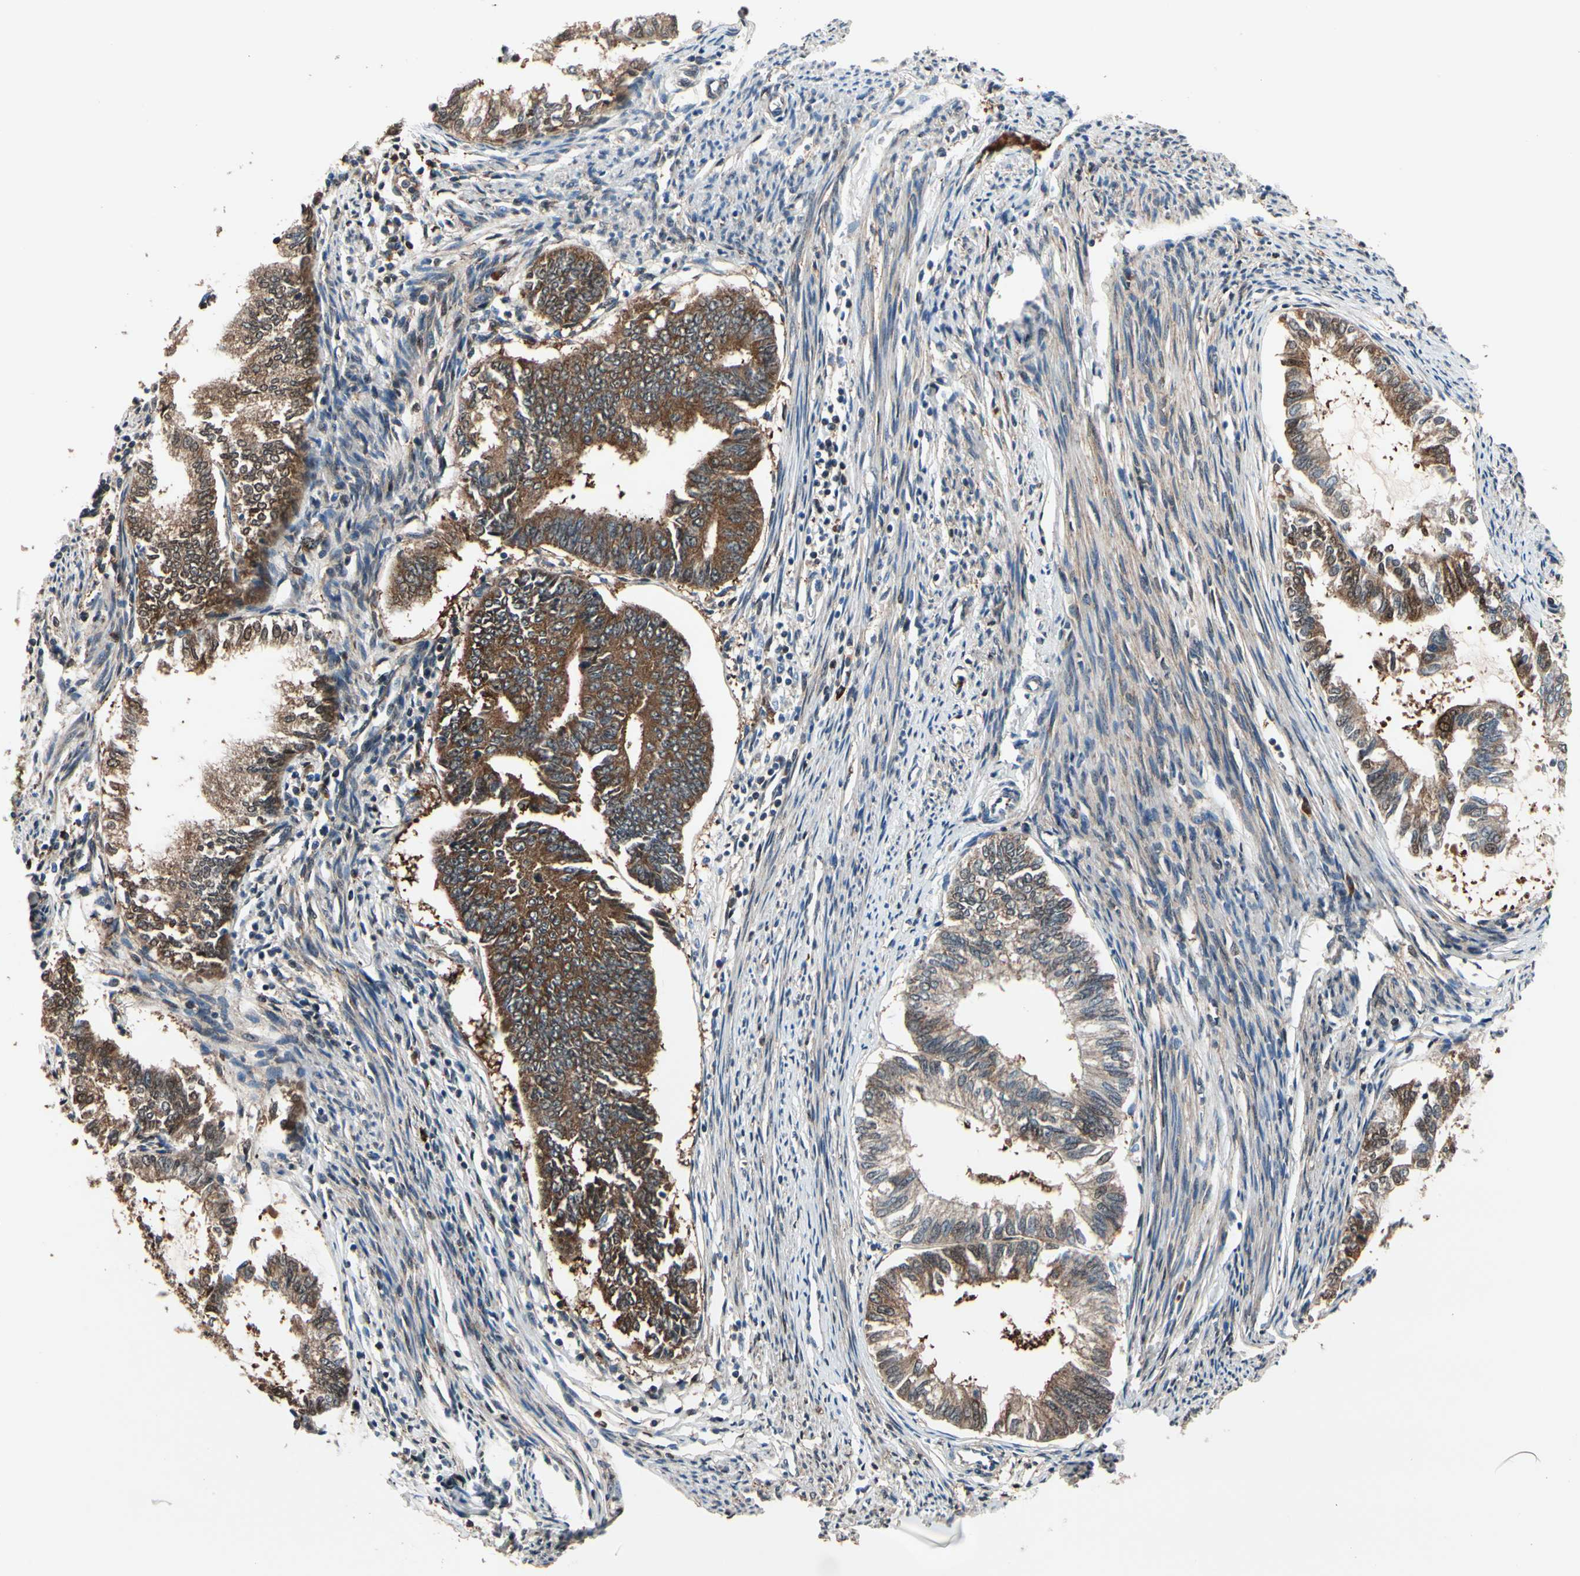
{"staining": {"intensity": "strong", "quantity": ">75%", "location": "cytoplasmic/membranous"}, "tissue": "endometrial cancer", "cell_type": "Tumor cells", "image_type": "cancer", "snomed": [{"axis": "morphology", "description": "Adenocarcinoma, NOS"}, {"axis": "topography", "description": "Endometrium"}], "caption": "Protein expression analysis of adenocarcinoma (endometrial) displays strong cytoplasmic/membranous expression in about >75% of tumor cells.", "gene": "PRDX2", "patient": {"sex": "female", "age": 86}}